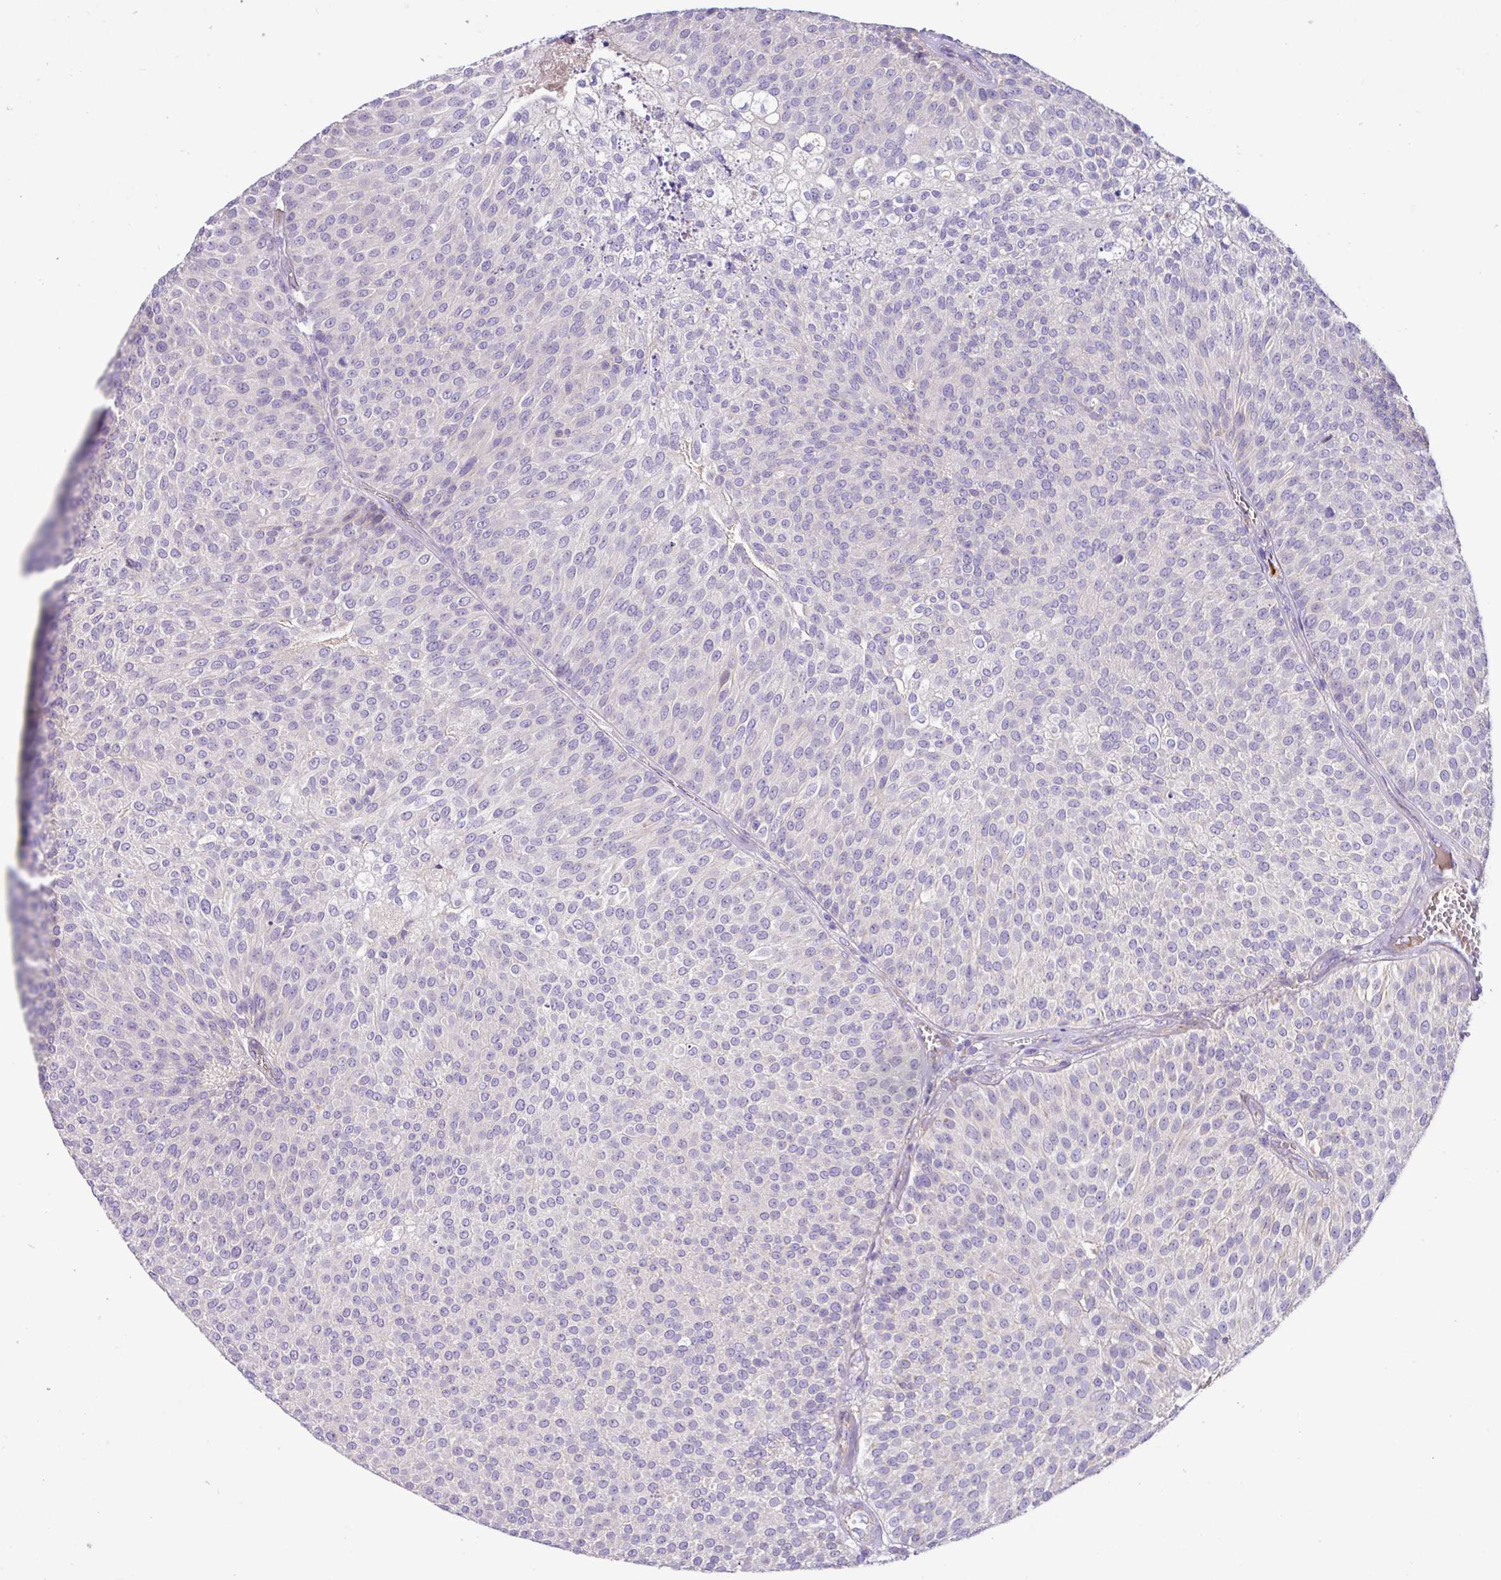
{"staining": {"intensity": "weak", "quantity": "<25%", "location": "cytoplasmic/membranous"}, "tissue": "urothelial cancer", "cell_type": "Tumor cells", "image_type": "cancer", "snomed": [{"axis": "morphology", "description": "Urothelial carcinoma, Low grade"}, {"axis": "topography", "description": "Urinary bladder"}], "caption": "Human urothelial cancer stained for a protein using IHC shows no positivity in tumor cells.", "gene": "CRISP3", "patient": {"sex": "female", "age": 79}}